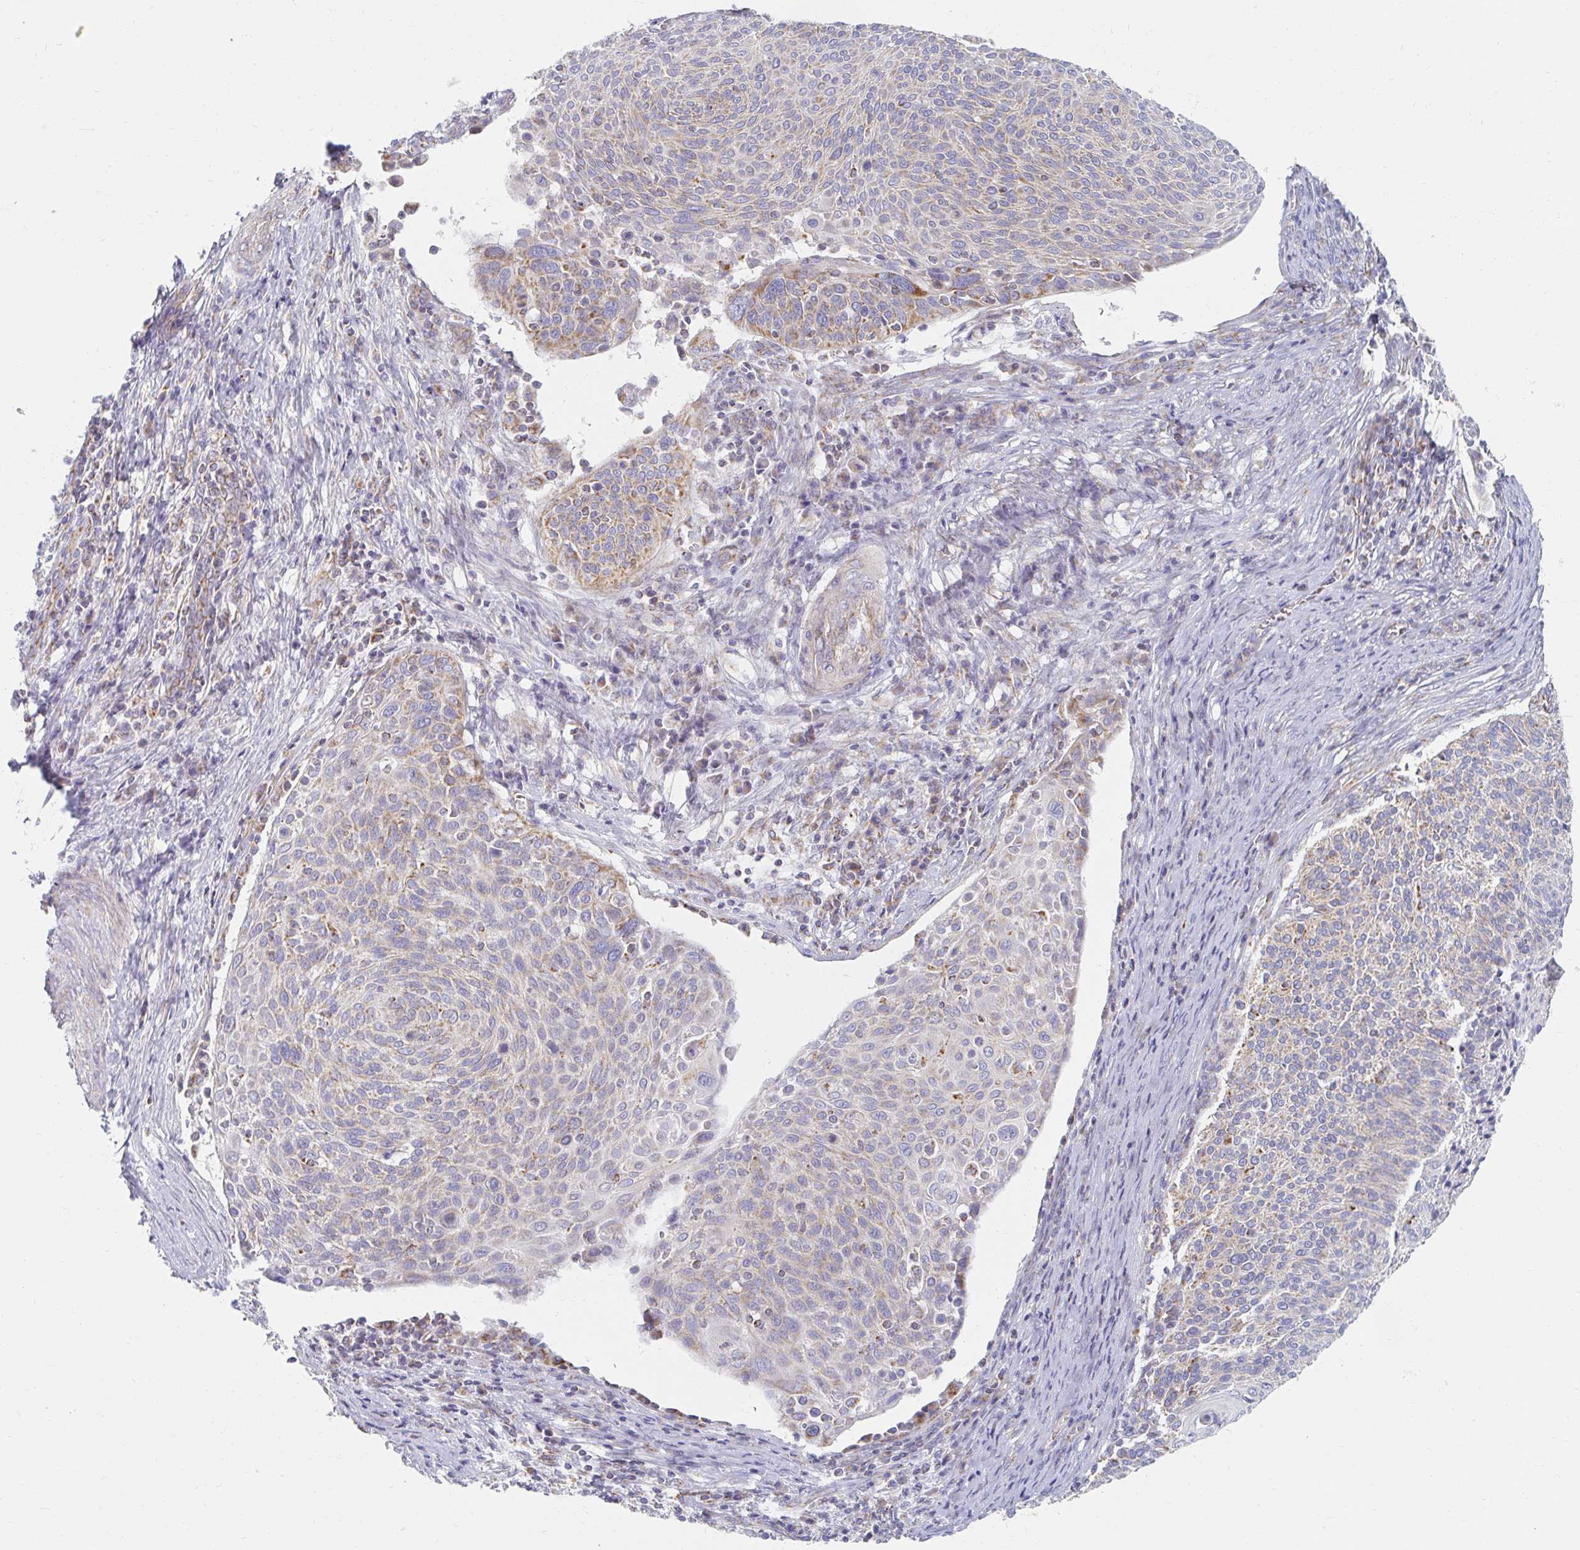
{"staining": {"intensity": "weak", "quantity": "25%-75%", "location": "cytoplasmic/membranous"}, "tissue": "cervical cancer", "cell_type": "Tumor cells", "image_type": "cancer", "snomed": [{"axis": "morphology", "description": "Squamous cell carcinoma, NOS"}, {"axis": "topography", "description": "Cervix"}], "caption": "A brown stain shows weak cytoplasmic/membranous expression of a protein in human cervical squamous cell carcinoma tumor cells.", "gene": "MAVS", "patient": {"sex": "female", "age": 31}}